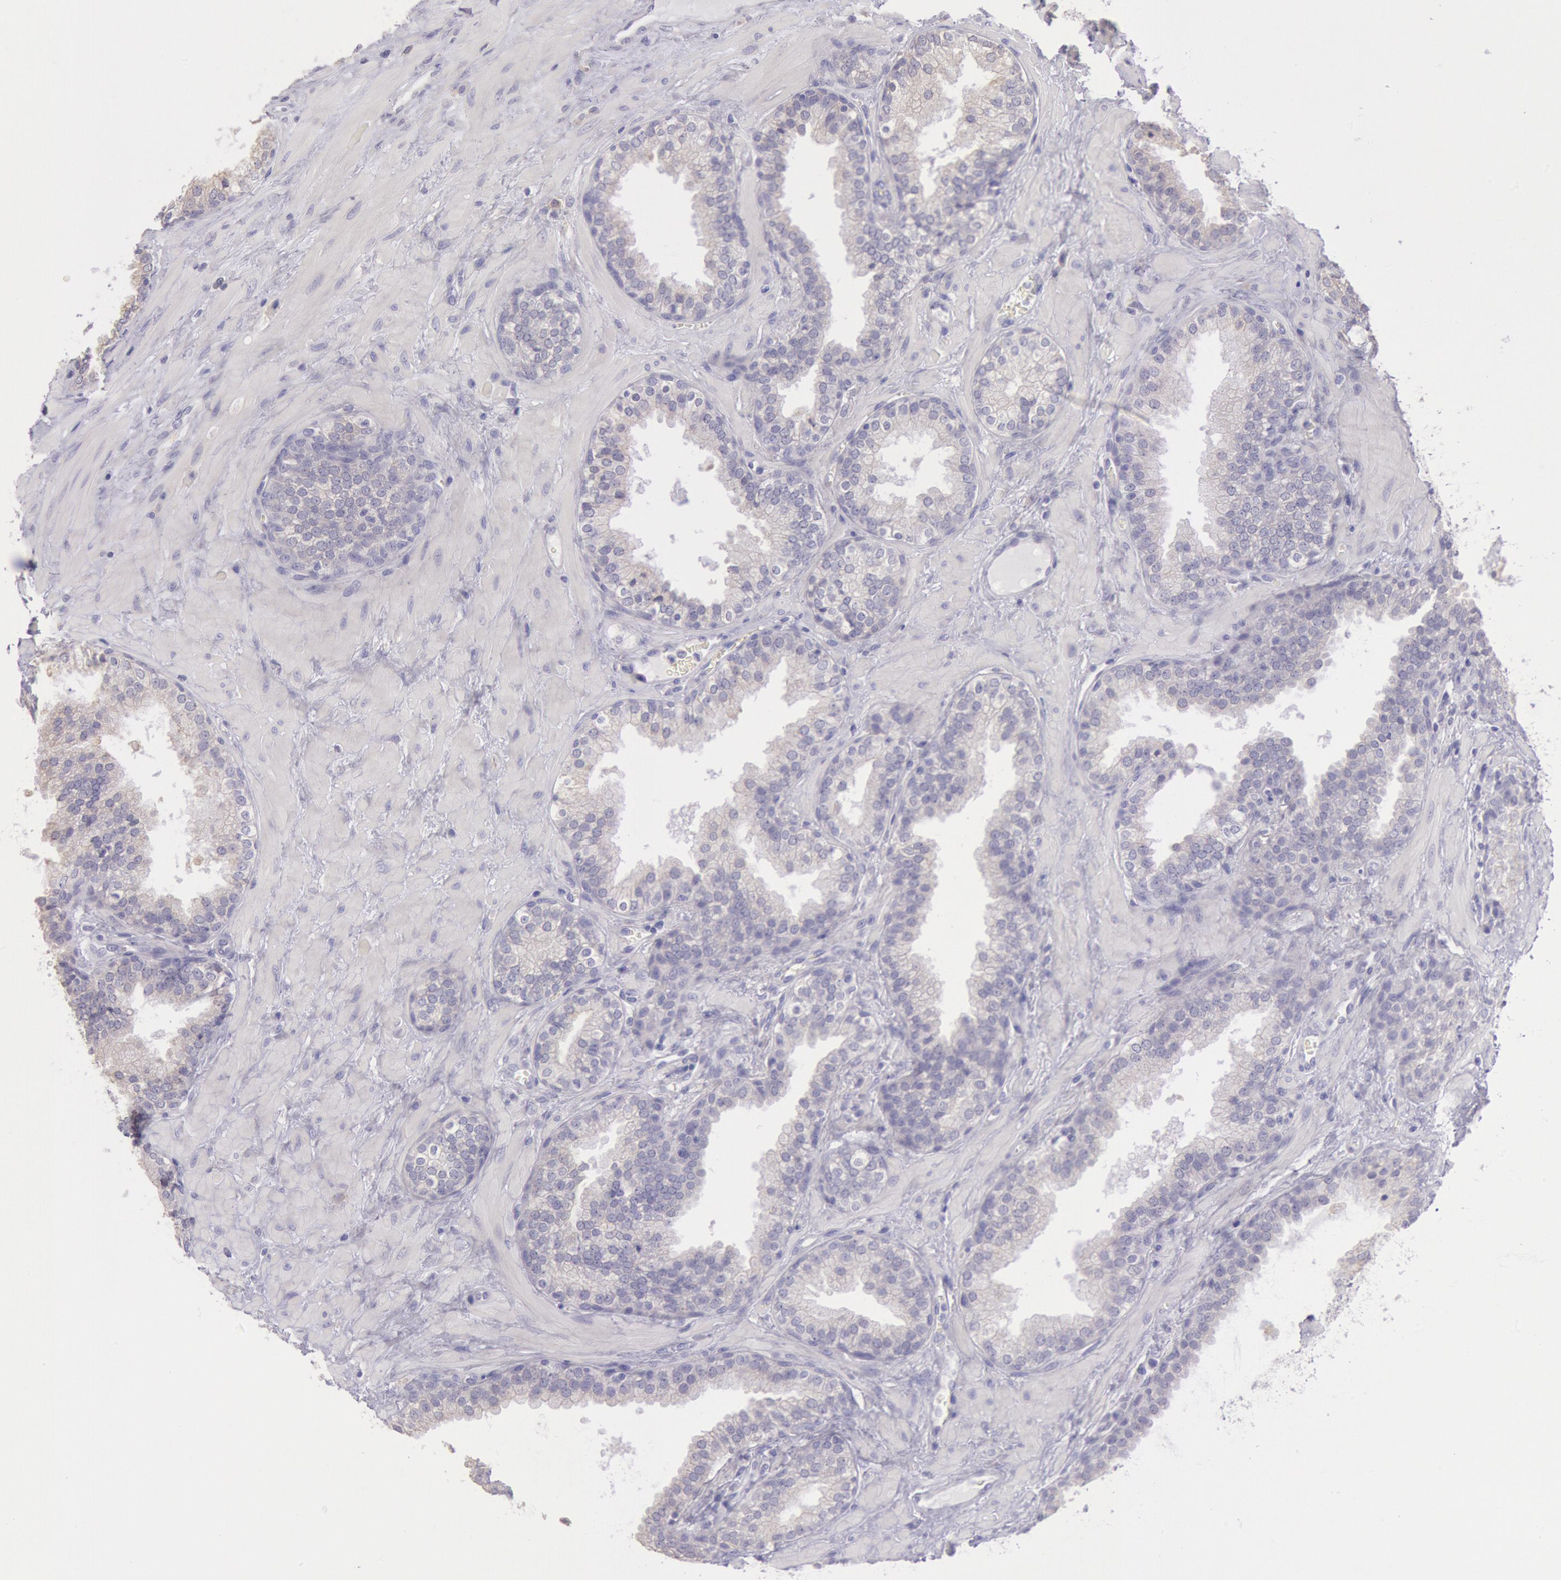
{"staining": {"intensity": "negative", "quantity": "none", "location": "none"}, "tissue": "prostate", "cell_type": "Glandular cells", "image_type": "normal", "snomed": [{"axis": "morphology", "description": "Normal tissue, NOS"}, {"axis": "topography", "description": "Prostate"}], "caption": "The photomicrograph demonstrates no significant positivity in glandular cells of prostate.", "gene": "MYH1", "patient": {"sex": "male", "age": 51}}